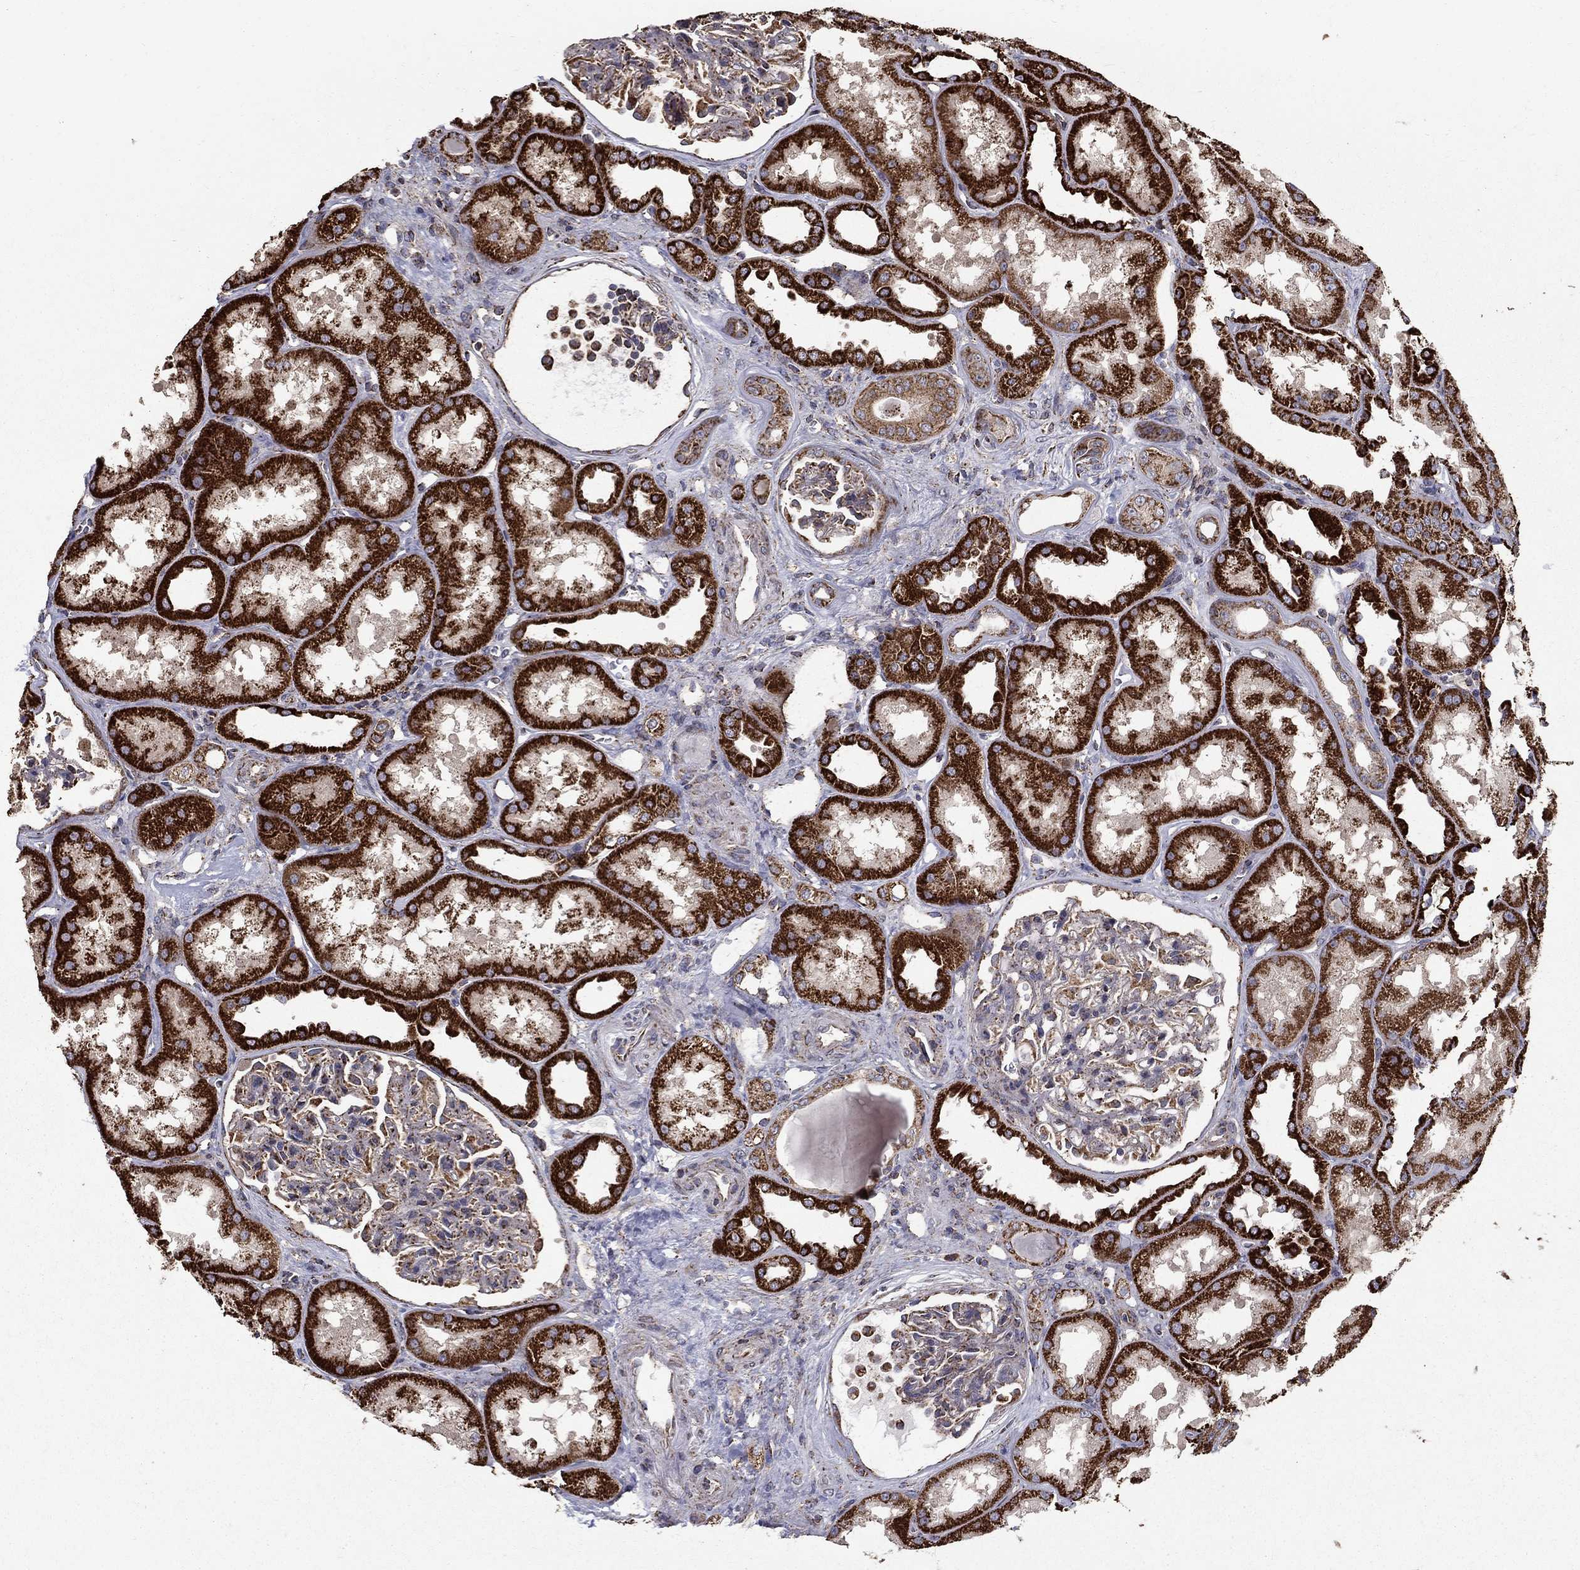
{"staining": {"intensity": "moderate", "quantity": "<25%", "location": "cytoplasmic/membranous"}, "tissue": "kidney", "cell_type": "Cells in glomeruli", "image_type": "normal", "snomed": [{"axis": "morphology", "description": "Normal tissue, NOS"}, {"axis": "topography", "description": "Kidney"}], "caption": "Normal kidney demonstrates moderate cytoplasmic/membranous expression in about <25% of cells in glomeruli The protein of interest is stained brown, and the nuclei are stained in blue (DAB IHC with brightfield microscopy, high magnification)..", "gene": "NDUFS8", "patient": {"sex": "male", "age": 61}}